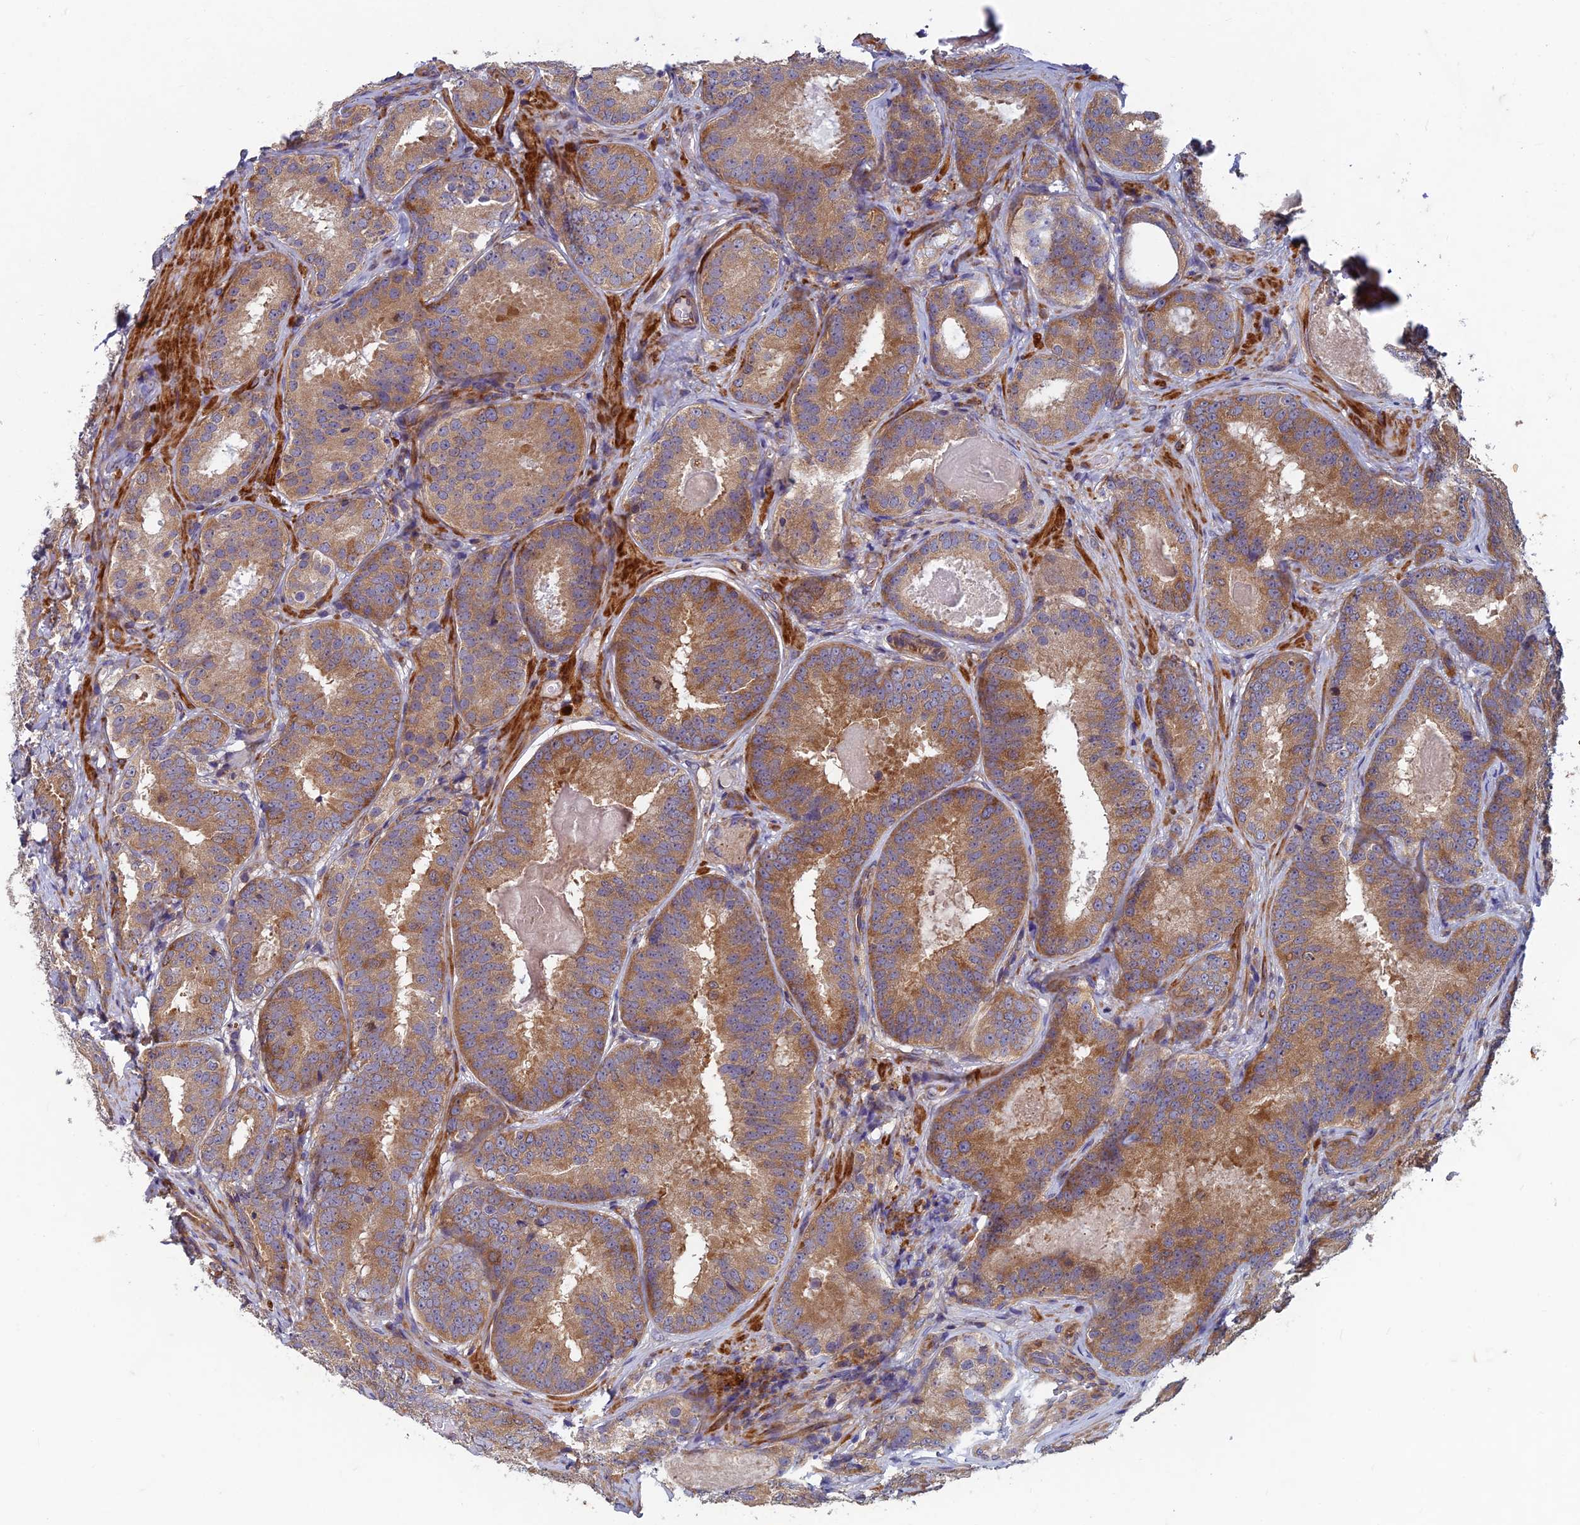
{"staining": {"intensity": "moderate", "quantity": ">75%", "location": "cytoplasmic/membranous"}, "tissue": "prostate cancer", "cell_type": "Tumor cells", "image_type": "cancer", "snomed": [{"axis": "morphology", "description": "Adenocarcinoma, High grade"}, {"axis": "topography", "description": "Prostate"}], "caption": "Prostate cancer (high-grade adenocarcinoma) was stained to show a protein in brown. There is medium levels of moderate cytoplasmic/membranous positivity in approximately >75% of tumor cells.", "gene": "NCAPG", "patient": {"sex": "male", "age": 57}}